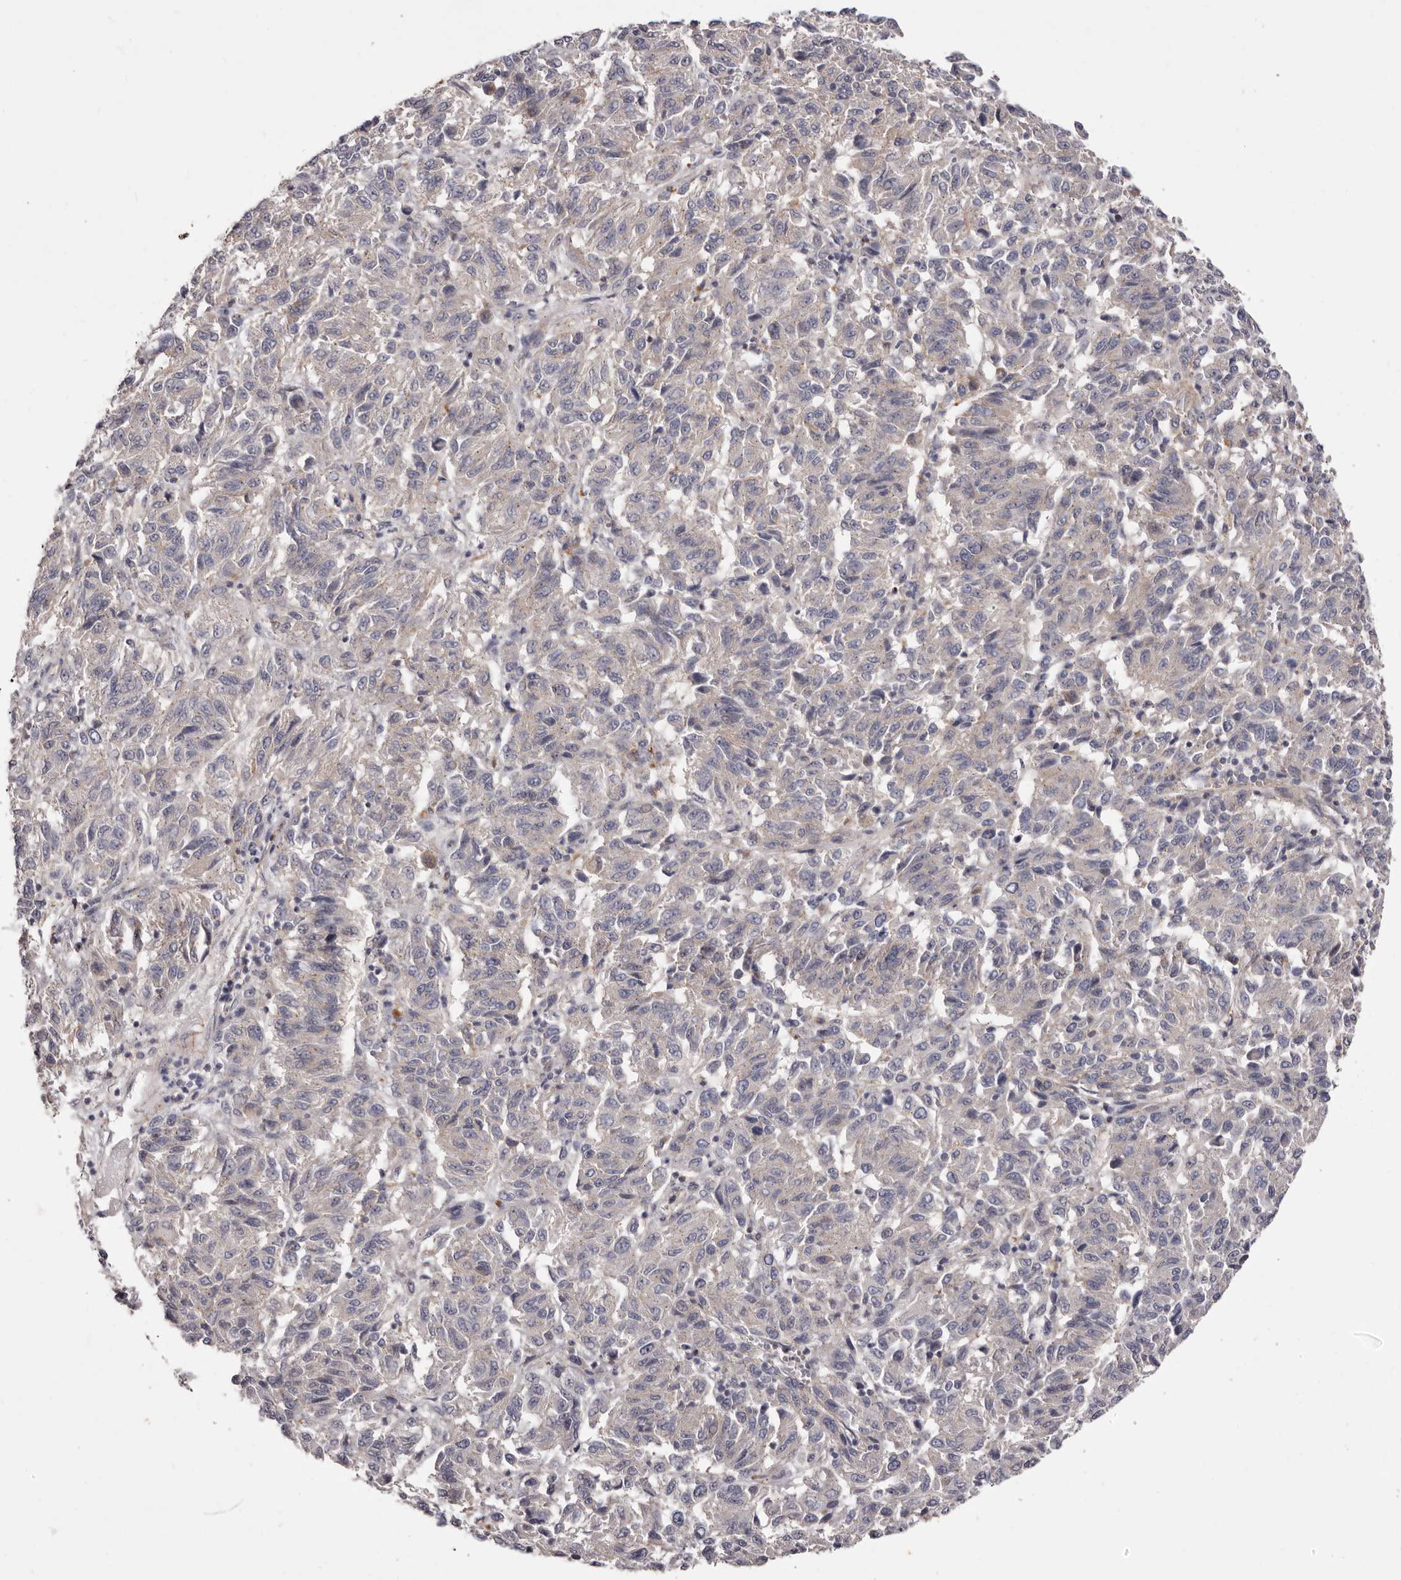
{"staining": {"intensity": "negative", "quantity": "none", "location": "none"}, "tissue": "melanoma", "cell_type": "Tumor cells", "image_type": "cancer", "snomed": [{"axis": "morphology", "description": "Malignant melanoma, Metastatic site"}, {"axis": "topography", "description": "Lung"}], "caption": "DAB (3,3'-diaminobenzidine) immunohistochemical staining of melanoma reveals no significant staining in tumor cells. (DAB IHC visualized using brightfield microscopy, high magnification).", "gene": "PEG10", "patient": {"sex": "male", "age": 64}}